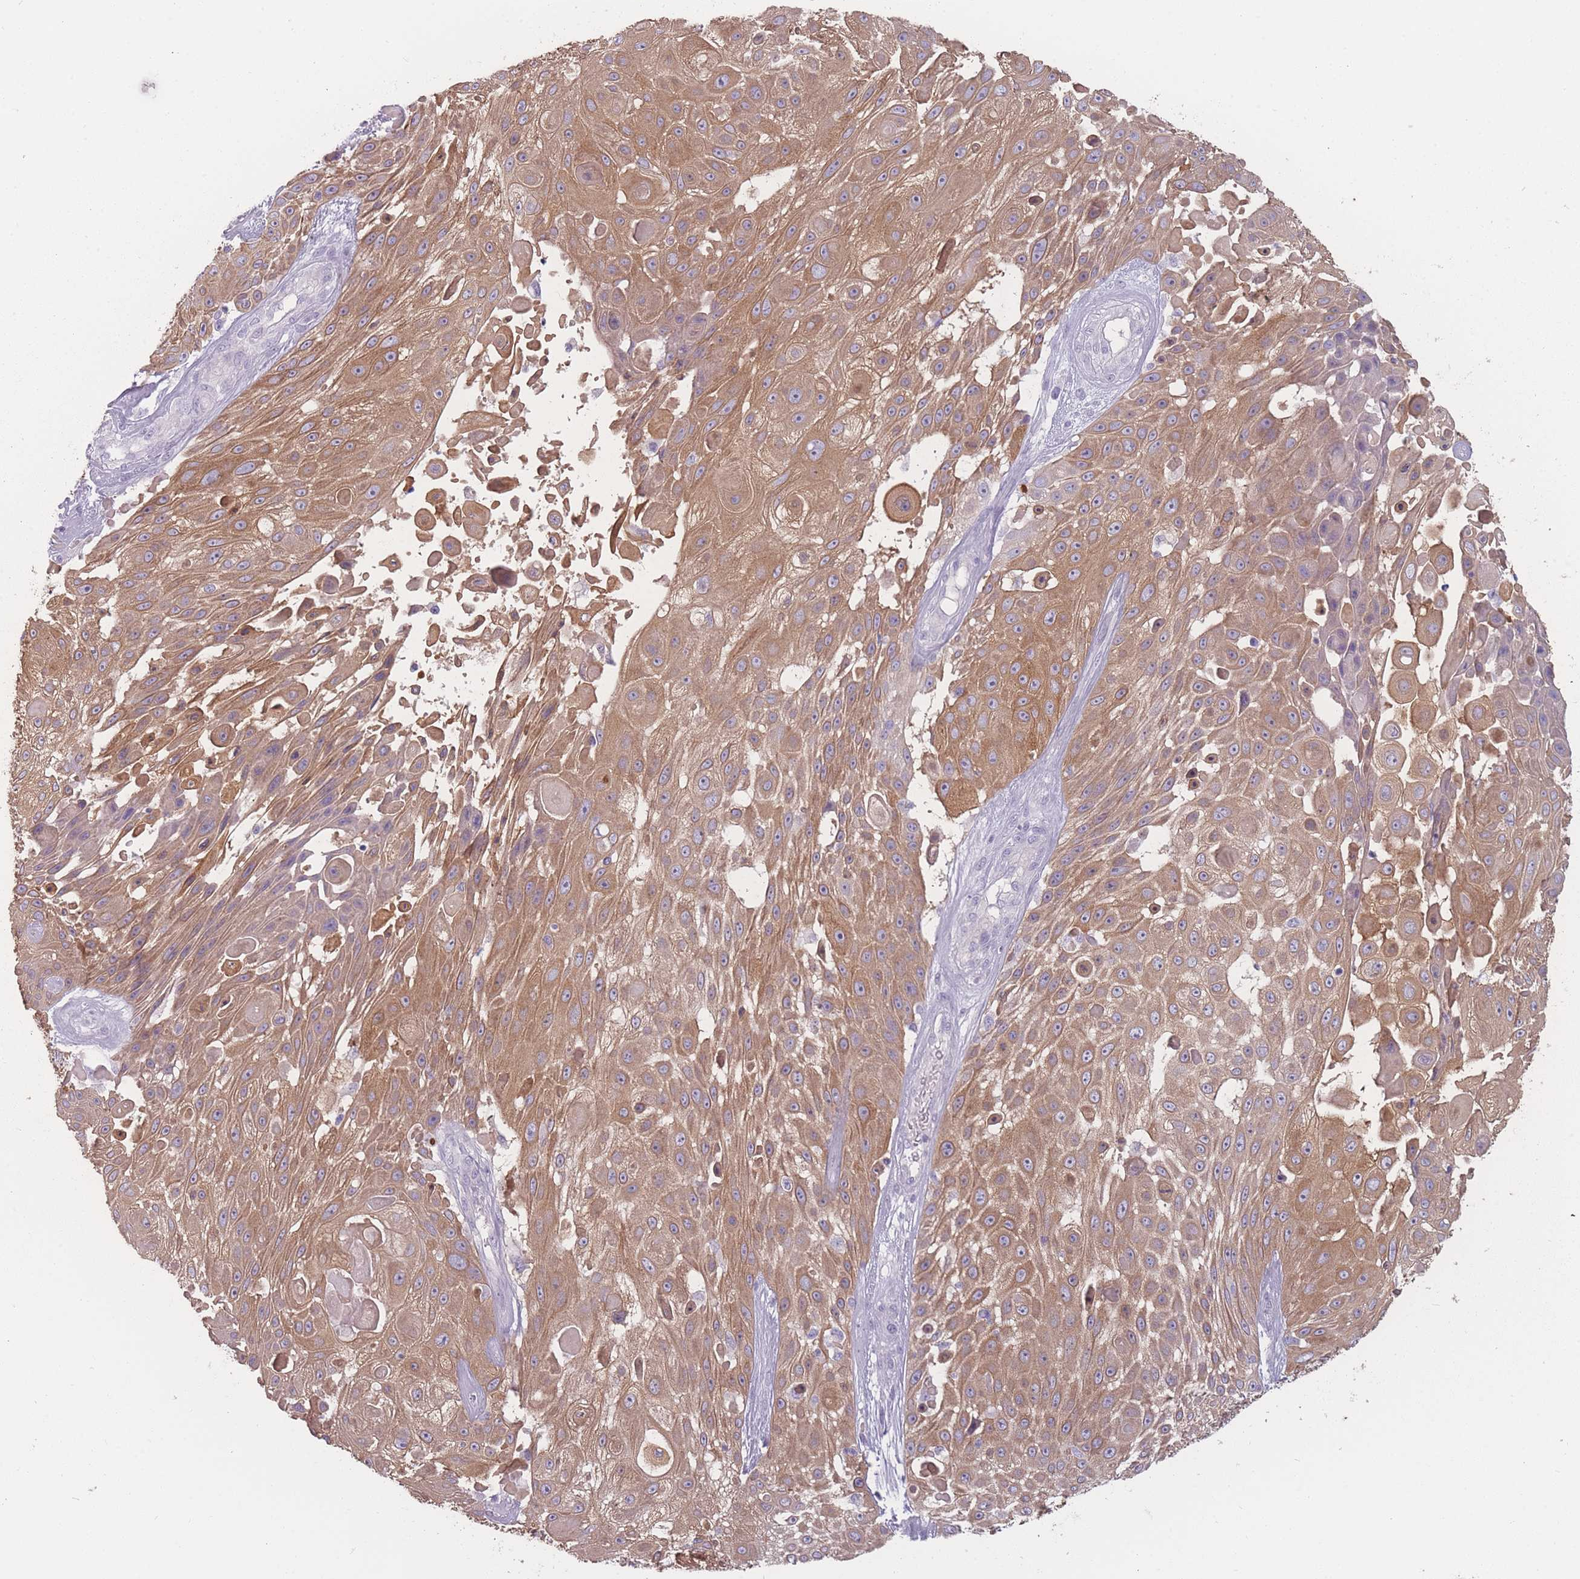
{"staining": {"intensity": "moderate", "quantity": ">75%", "location": "cytoplasmic/membranous"}, "tissue": "skin cancer", "cell_type": "Tumor cells", "image_type": "cancer", "snomed": [{"axis": "morphology", "description": "Squamous cell carcinoma, NOS"}, {"axis": "topography", "description": "Skin"}], "caption": "Skin cancer stained with a brown dye displays moderate cytoplasmic/membranous positive positivity in approximately >75% of tumor cells.", "gene": "PPFIA3", "patient": {"sex": "female", "age": 86}}